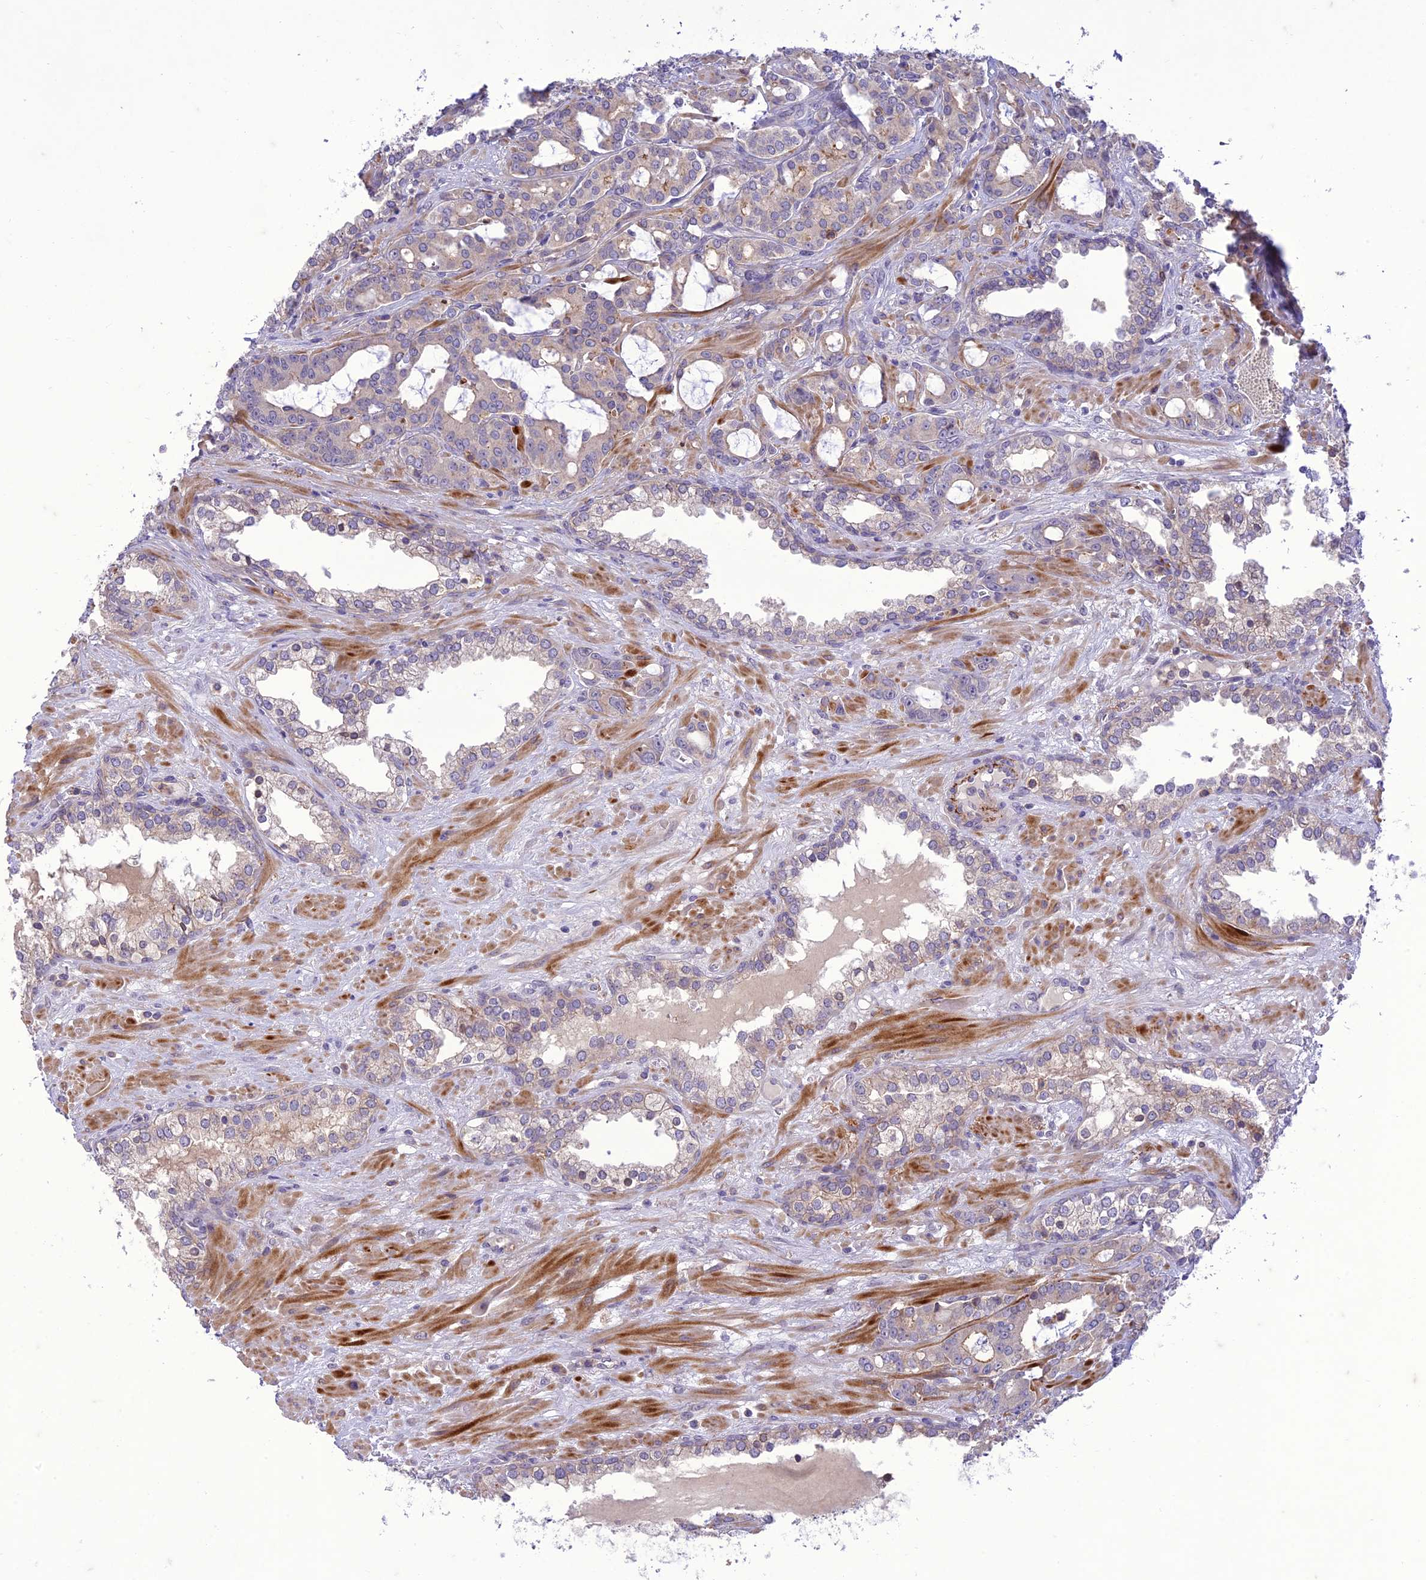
{"staining": {"intensity": "weak", "quantity": "<25%", "location": "cytoplasmic/membranous"}, "tissue": "prostate cancer", "cell_type": "Tumor cells", "image_type": "cancer", "snomed": [{"axis": "morphology", "description": "Adenocarcinoma, High grade"}, {"axis": "topography", "description": "Prostate"}], "caption": "This photomicrograph is of prostate cancer stained with immunohistochemistry (IHC) to label a protein in brown with the nuclei are counter-stained blue. There is no positivity in tumor cells. (DAB immunohistochemistry visualized using brightfield microscopy, high magnification).", "gene": "ITGAE", "patient": {"sex": "male", "age": 72}}